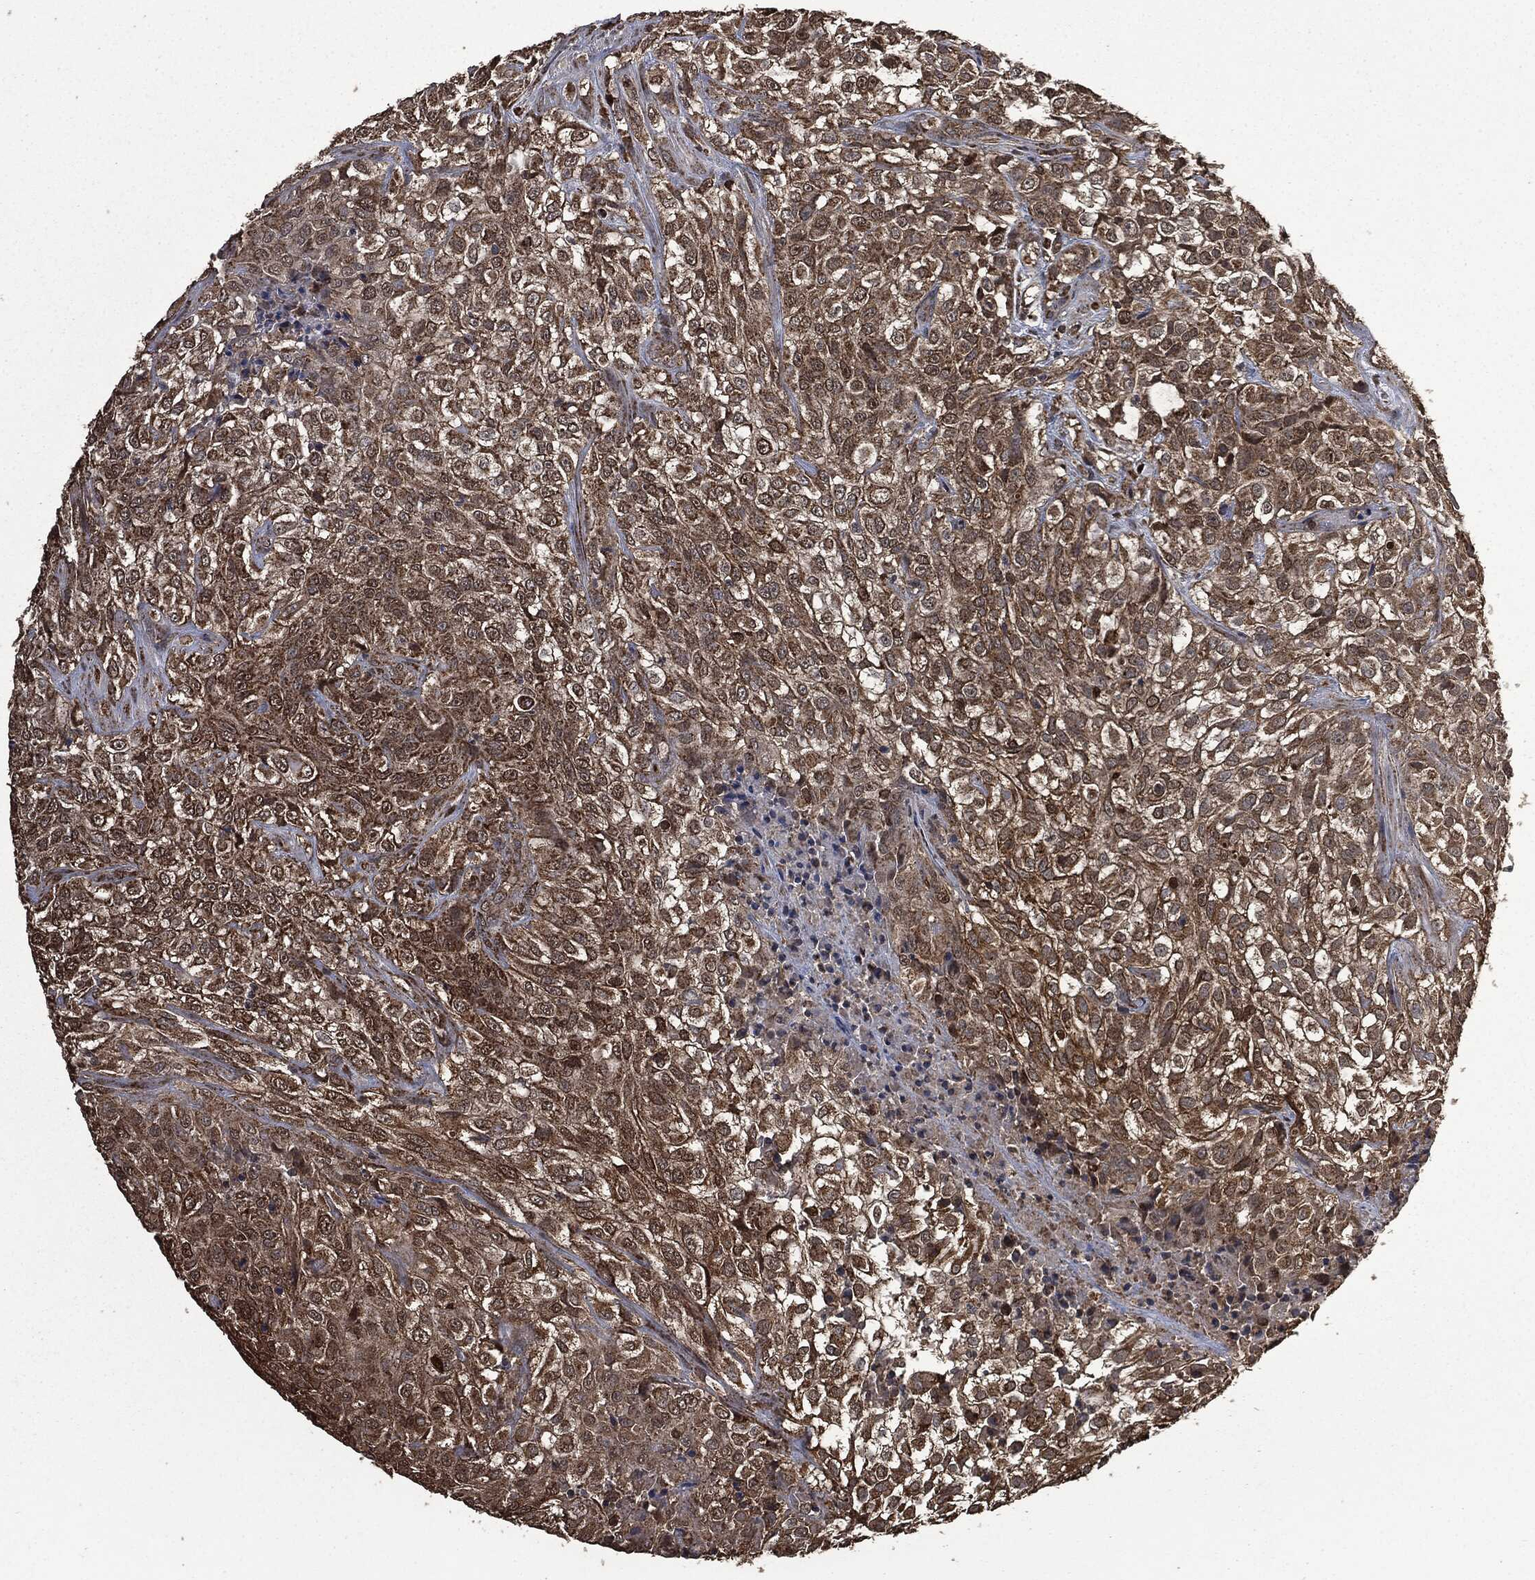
{"staining": {"intensity": "moderate", "quantity": ">75%", "location": "cytoplasmic/membranous"}, "tissue": "urothelial cancer", "cell_type": "Tumor cells", "image_type": "cancer", "snomed": [{"axis": "morphology", "description": "Urothelial carcinoma, High grade"}, {"axis": "topography", "description": "Urinary bladder"}], "caption": "Protein staining exhibits moderate cytoplasmic/membranous positivity in about >75% of tumor cells in urothelial carcinoma (high-grade).", "gene": "LIG3", "patient": {"sex": "male", "age": 56}}